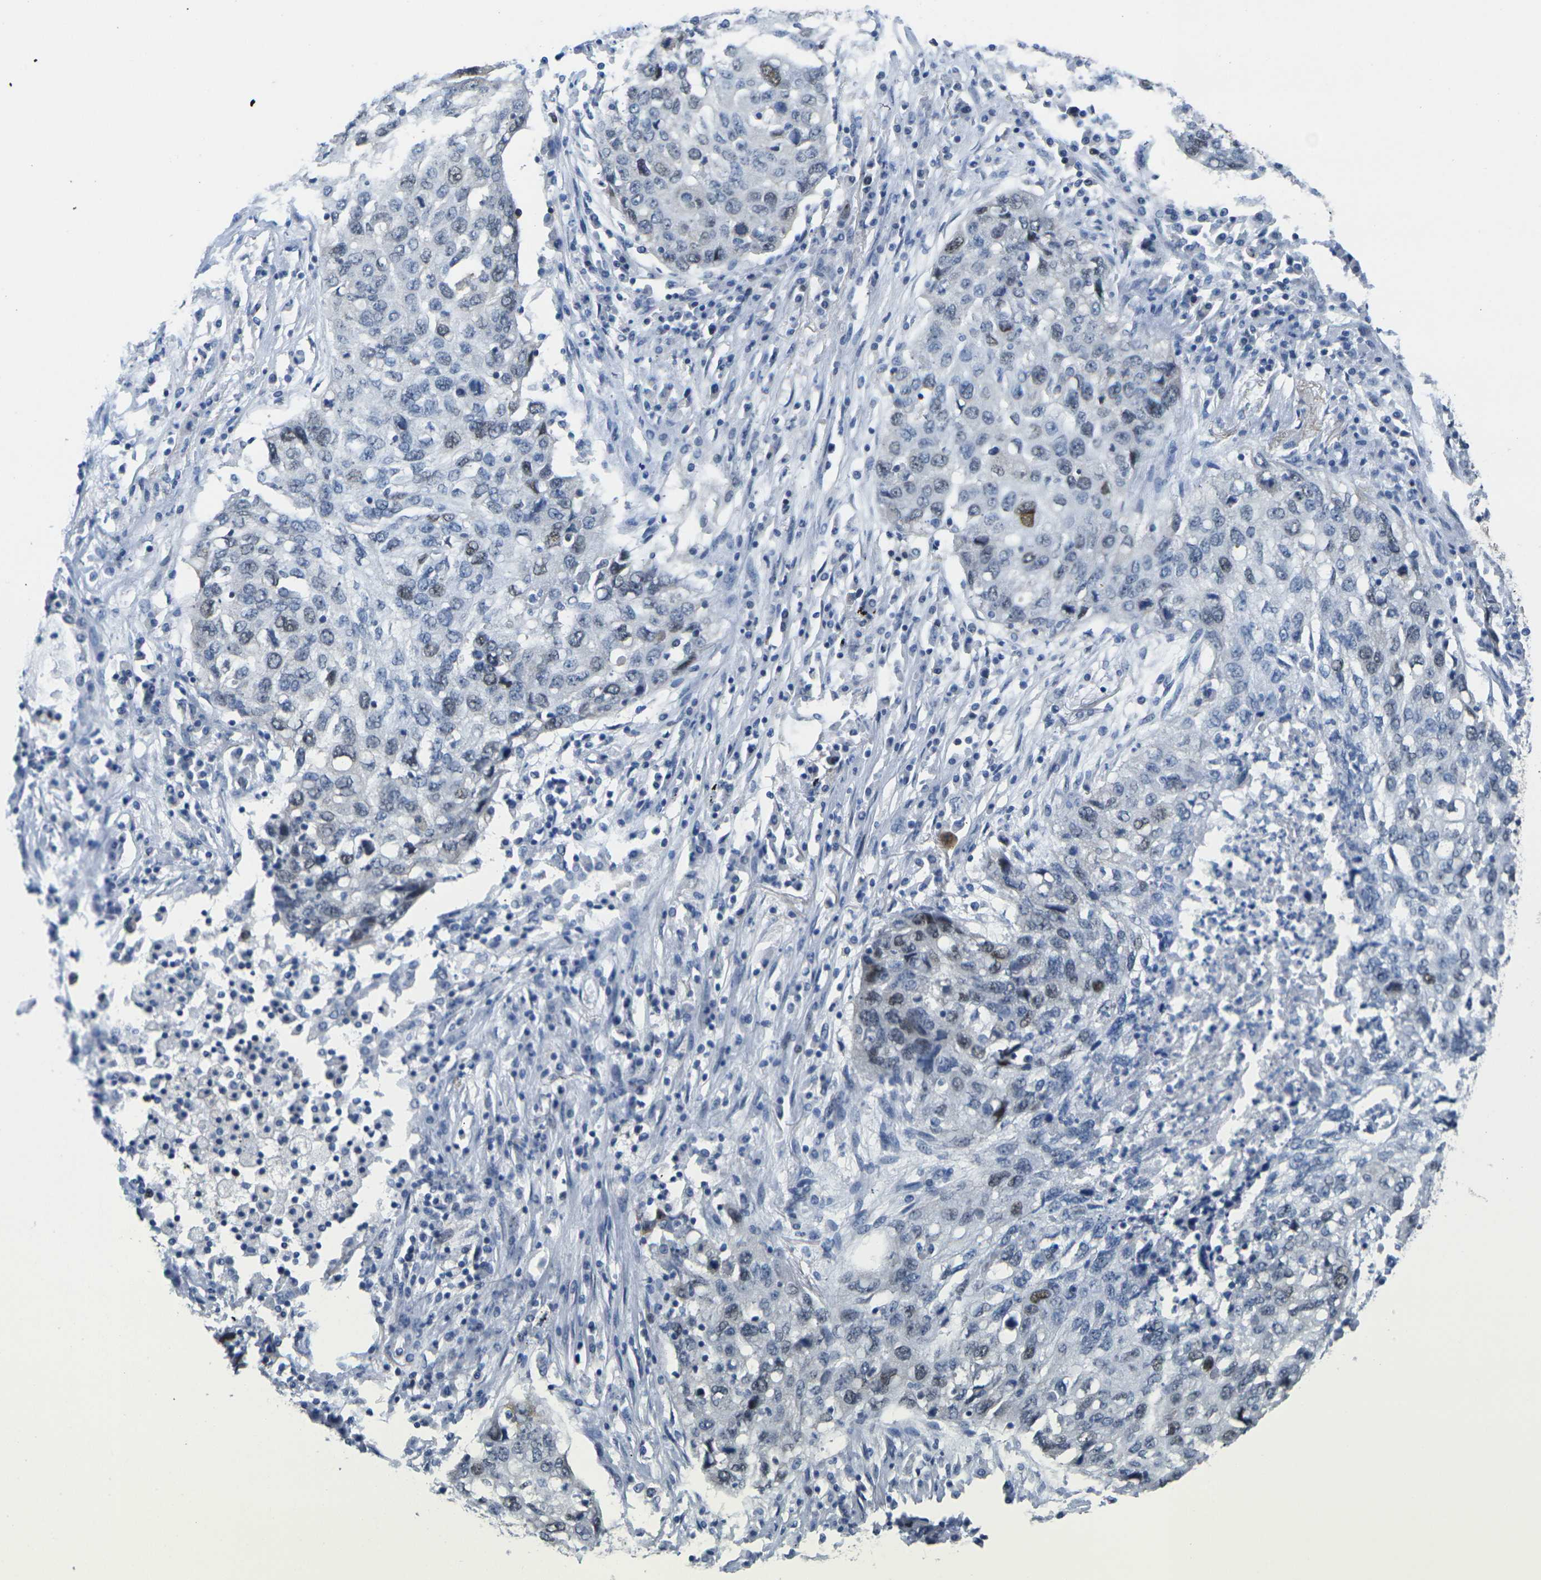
{"staining": {"intensity": "moderate", "quantity": "<25%", "location": "nuclear"}, "tissue": "lung cancer", "cell_type": "Tumor cells", "image_type": "cancer", "snomed": [{"axis": "morphology", "description": "Squamous cell carcinoma, NOS"}, {"axis": "topography", "description": "Lung"}], "caption": "Immunohistochemistry (DAB (3,3'-diaminobenzidine)) staining of lung cancer (squamous cell carcinoma) reveals moderate nuclear protein positivity in approximately <25% of tumor cells.", "gene": "CDK2", "patient": {"sex": "female", "age": 63}}